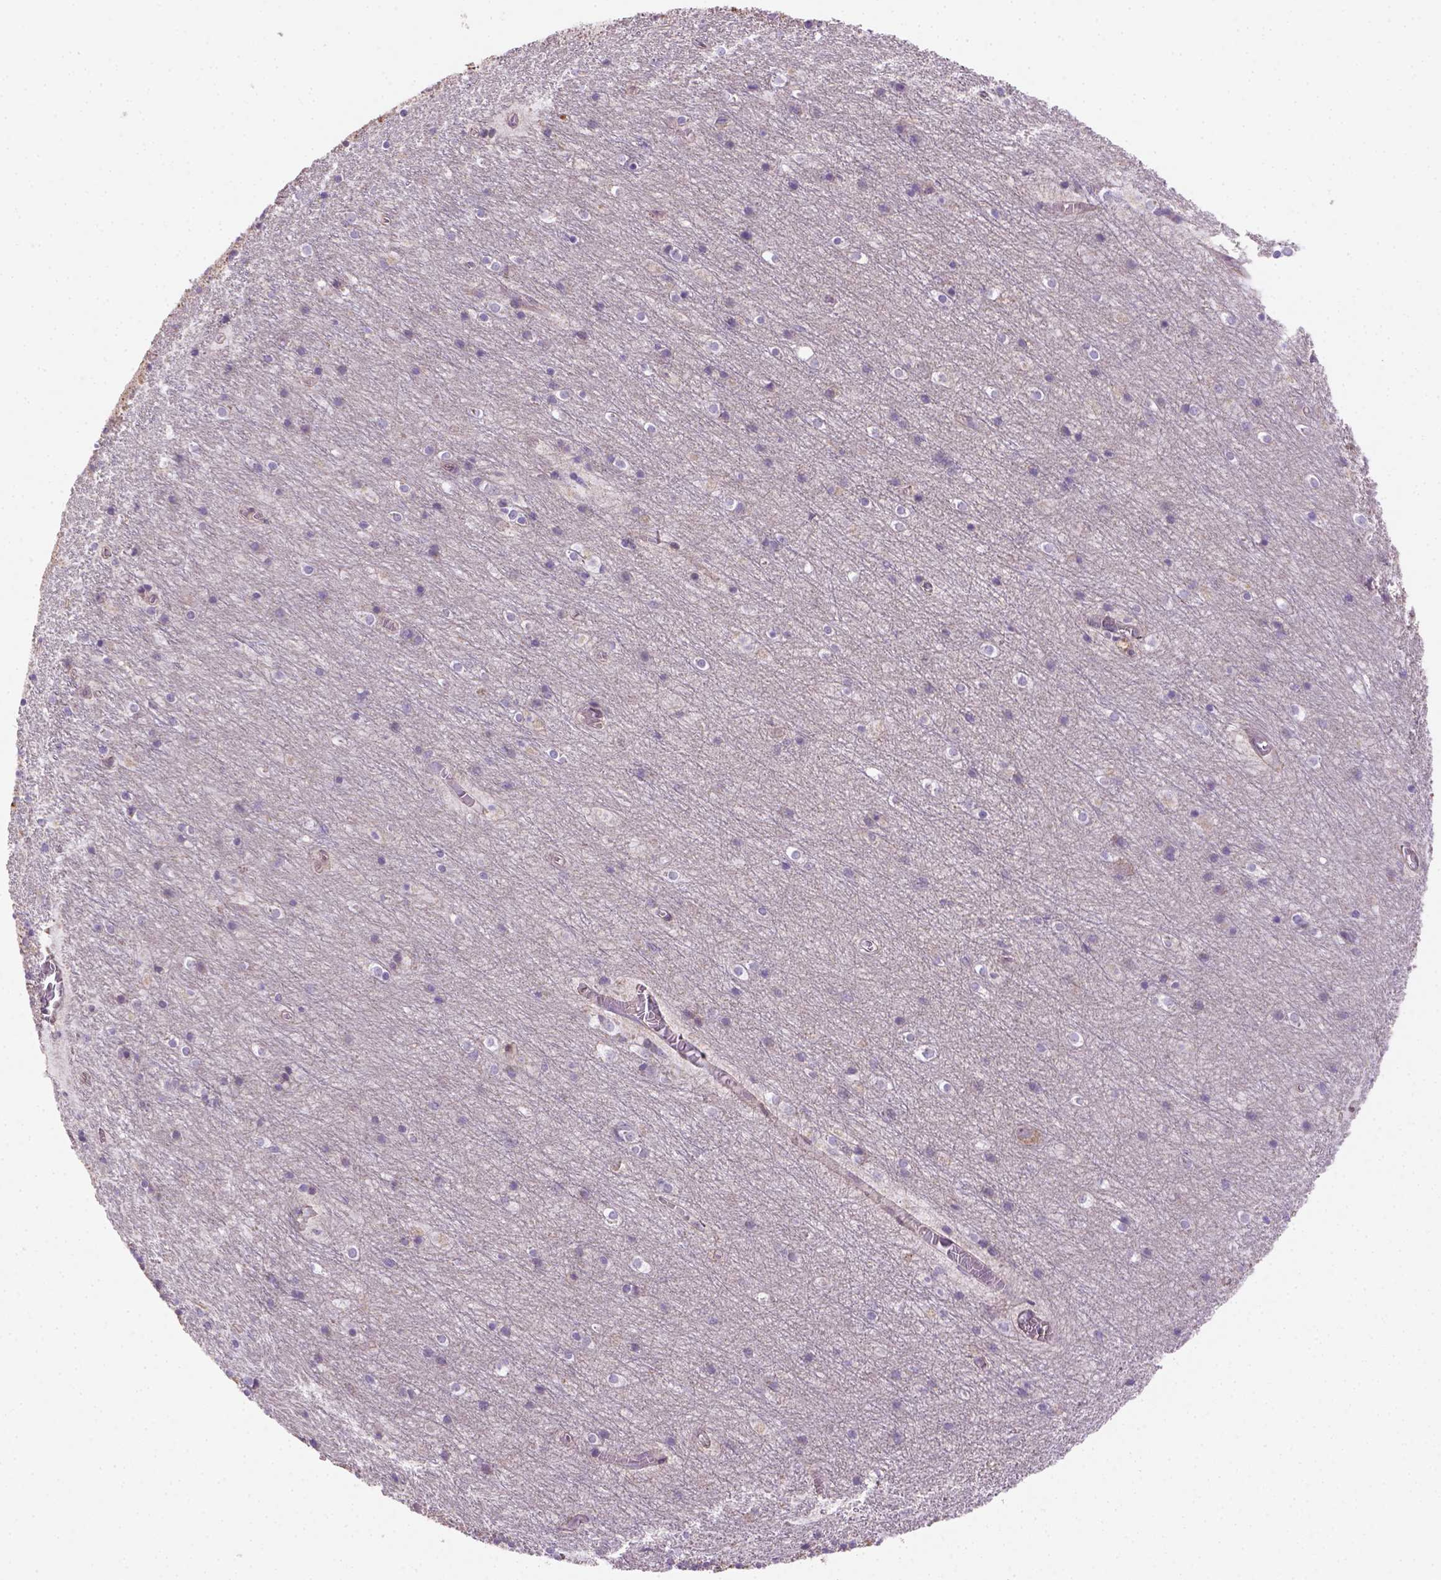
{"staining": {"intensity": "negative", "quantity": "none", "location": "none"}, "tissue": "cerebellum", "cell_type": "Cells in granular layer", "image_type": "normal", "snomed": [{"axis": "morphology", "description": "Normal tissue, NOS"}, {"axis": "topography", "description": "Cerebellum"}], "caption": "Protein analysis of normal cerebellum exhibits no significant staining in cells in granular layer.", "gene": "HTRA1", "patient": {"sex": "male", "age": 70}}